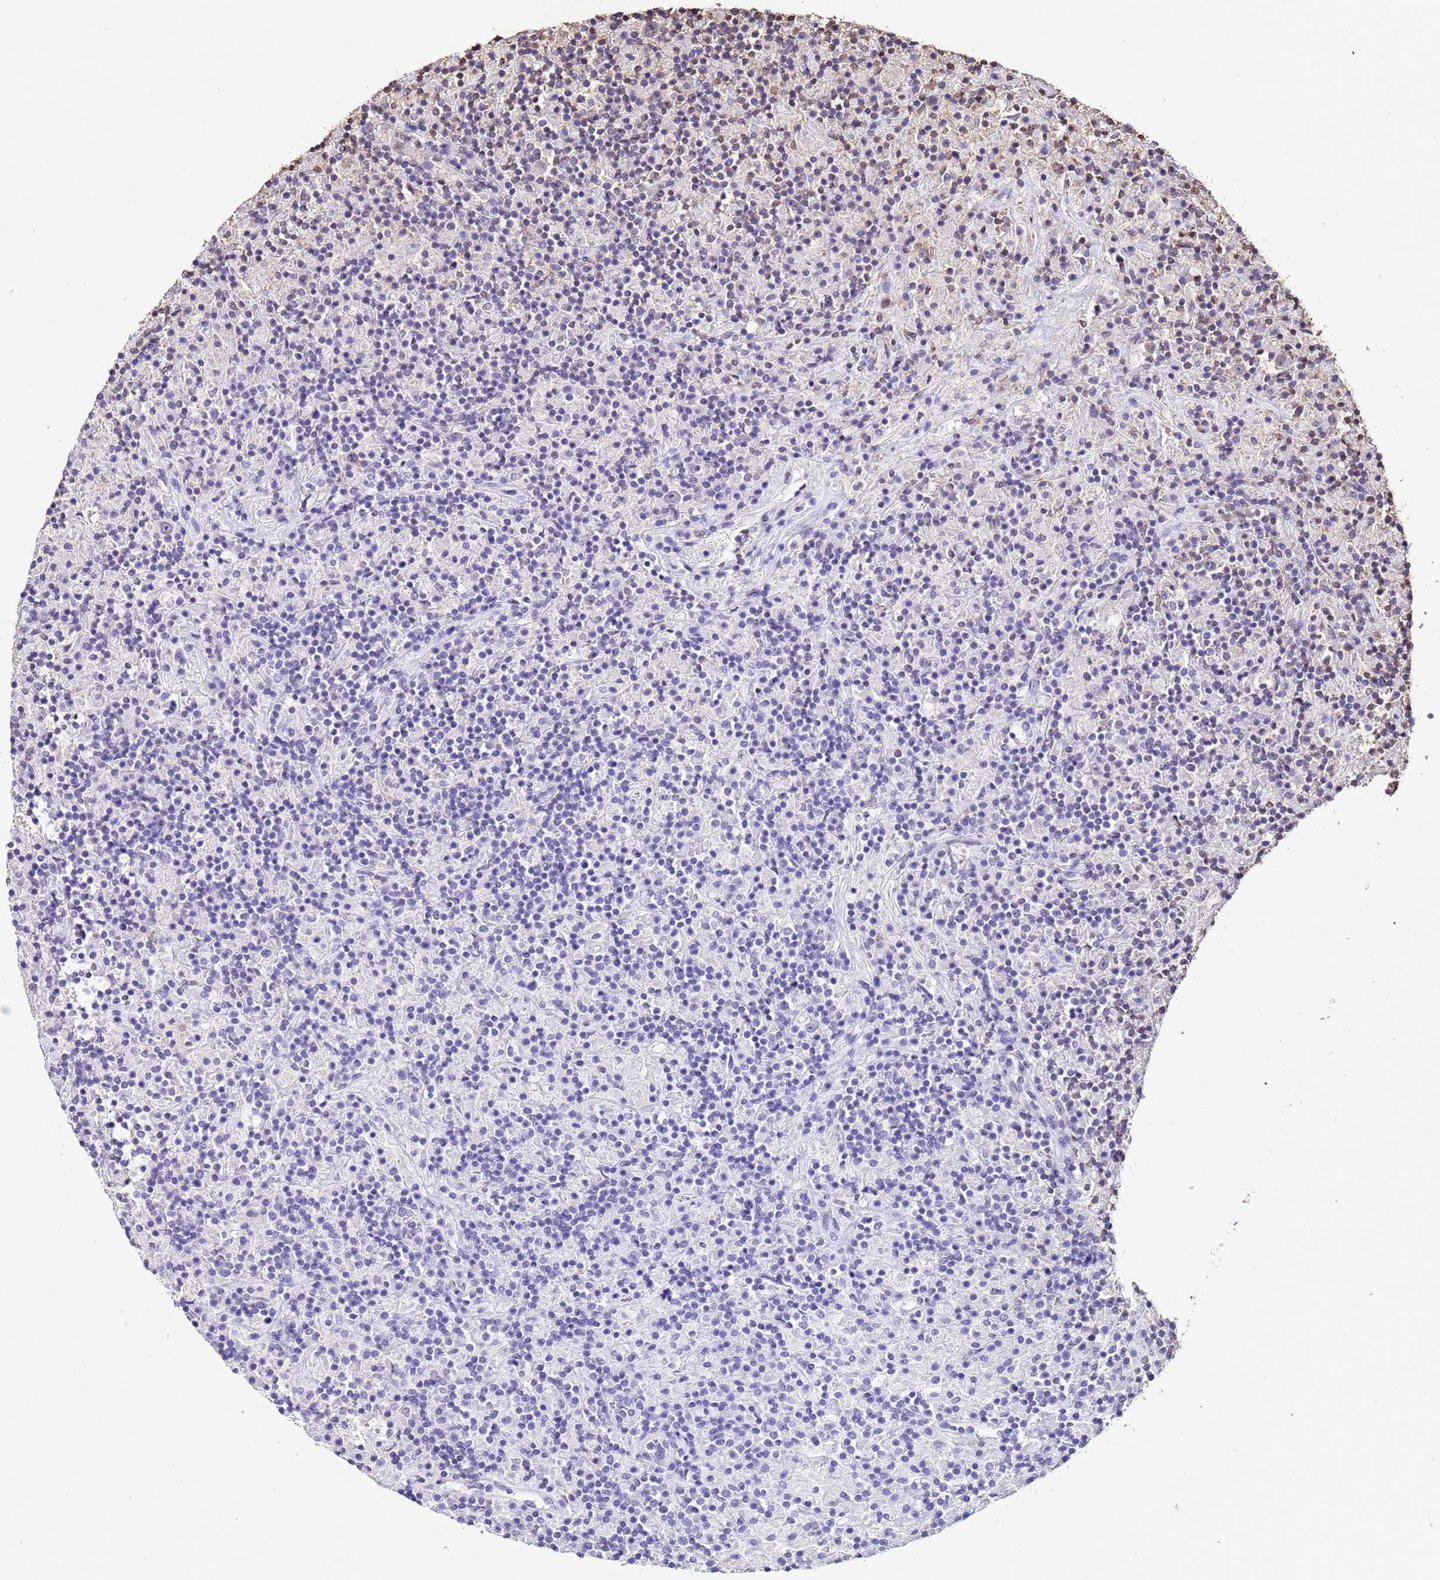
{"staining": {"intensity": "negative", "quantity": "none", "location": "none"}, "tissue": "lymphoma", "cell_type": "Tumor cells", "image_type": "cancer", "snomed": [{"axis": "morphology", "description": "Hodgkin's disease, NOS"}, {"axis": "topography", "description": "Lymph node"}], "caption": "IHC of lymphoma shows no staining in tumor cells.", "gene": "TRIP6", "patient": {"sex": "male", "age": 70}}